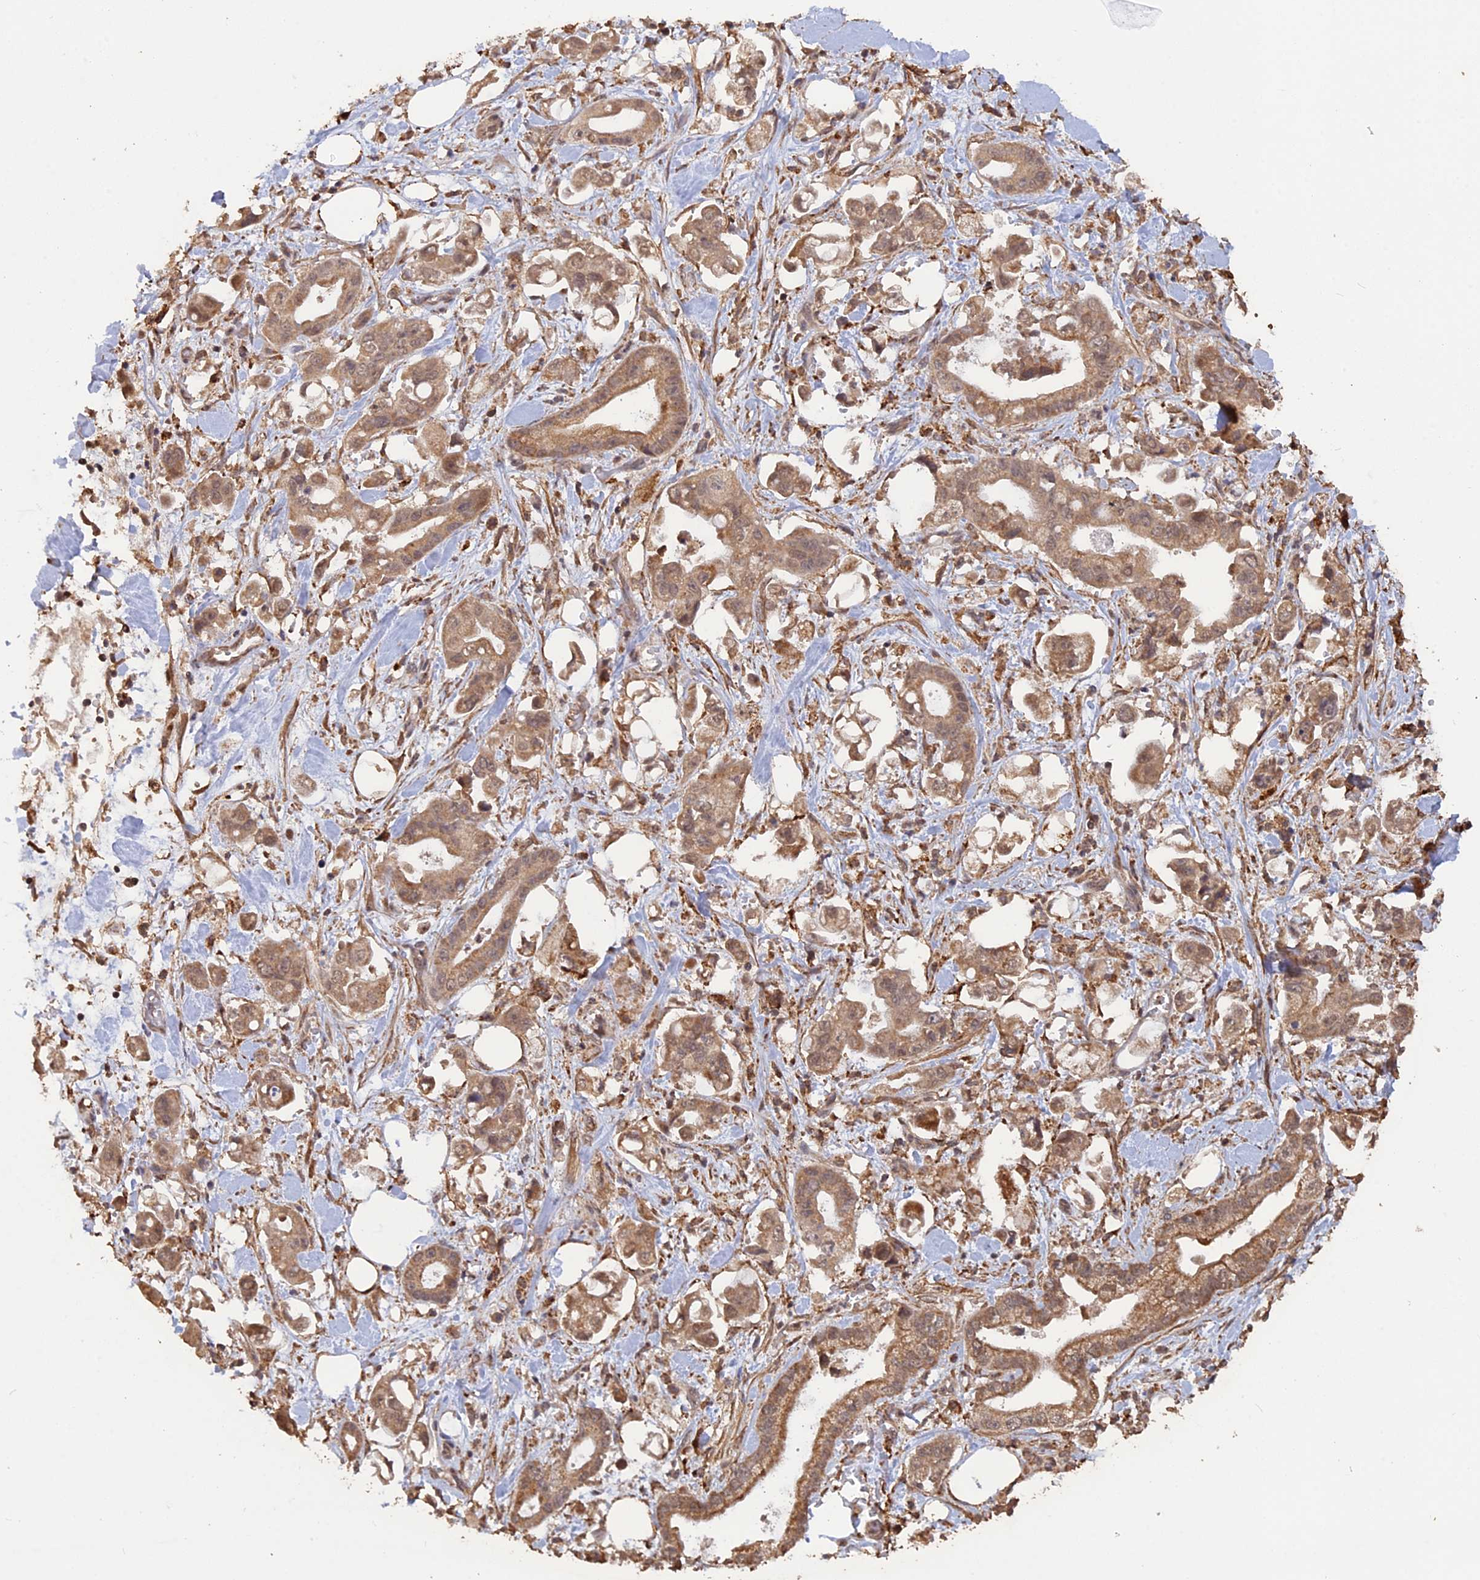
{"staining": {"intensity": "moderate", "quantity": ">75%", "location": "cytoplasmic/membranous,nuclear"}, "tissue": "stomach cancer", "cell_type": "Tumor cells", "image_type": "cancer", "snomed": [{"axis": "morphology", "description": "Adenocarcinoma, NOS"}, {"axis": "topography", "description": "Stomach"}], "caption": "Immunohistochemical staining of human stomach adenocarcinoma displays moderate cytoplasmic/membranous and nuclear protein staining in approximately >75% of tumor cells.", "gene": "FAM210B", "patient": {"sex": "male", "age": 62}}